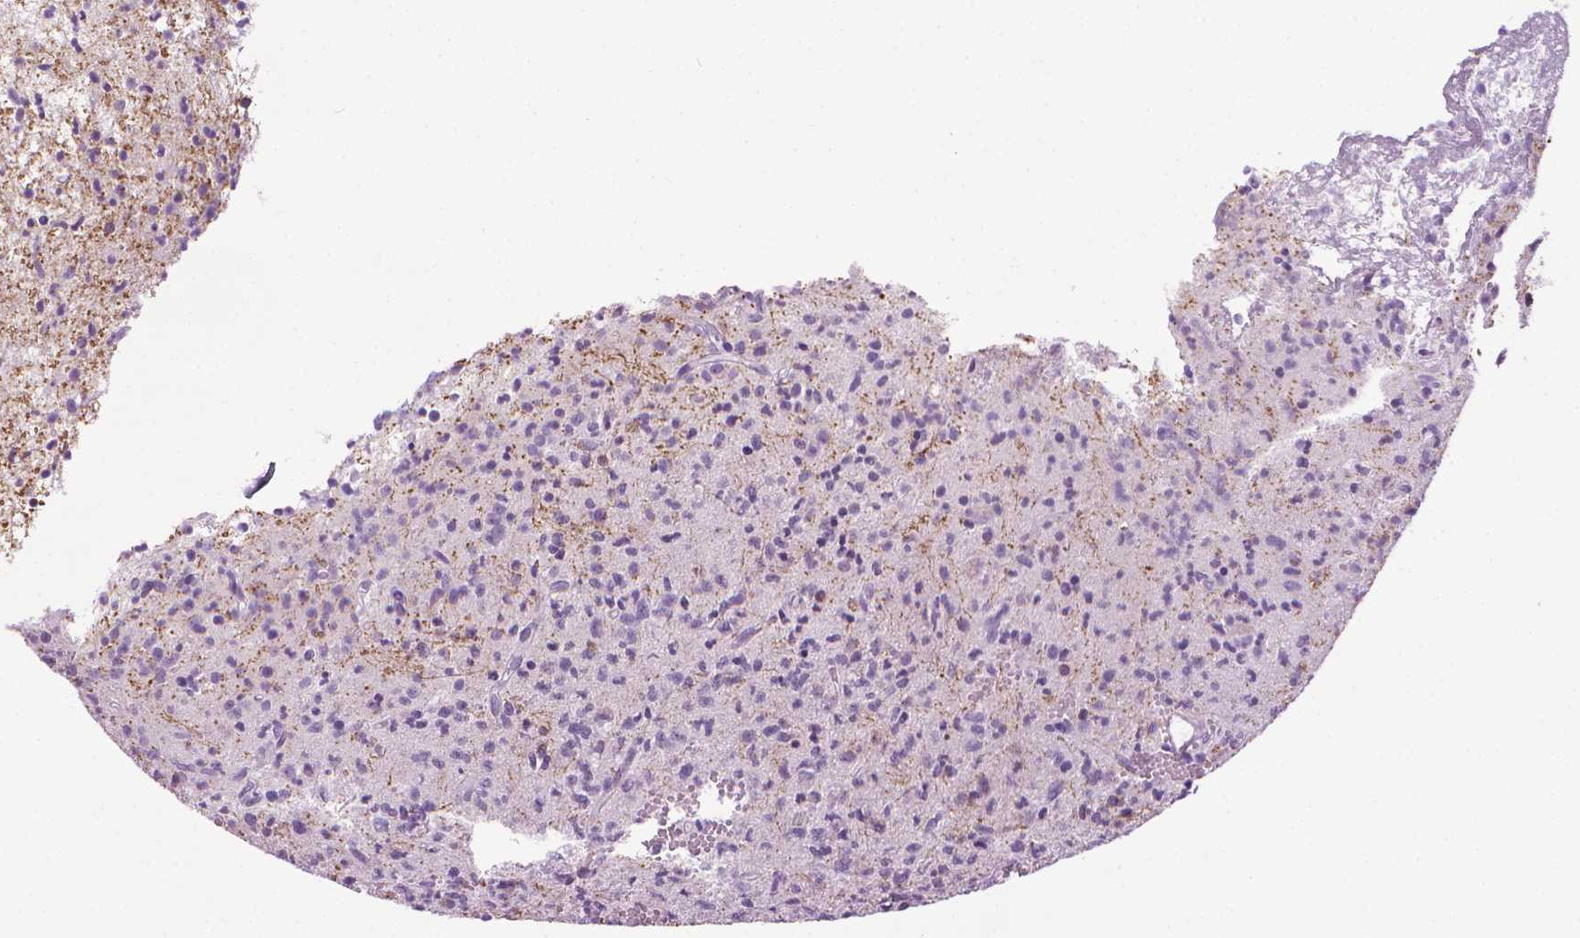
{"staining": {"intensity": "negative", "quantity": "none", "location": "none"}, "tissue": "glioma", "cell_type": "Tumor cells", "image_type": "cancer", "snomed": [{"axis": "morphology", "description": "Glioma, malignant, Low grade"}, {"axis": "topography", "description": "Brain"}], "caption": "High magnification brightfield microscopy of malignant glioma (low-grade) stained with DAB (3,3'-diaminobenzidine) (brown) and counterstained with hematoxylin (blue): tumor cells show no significant positivity.", "gene": "DNAI7", "patient": {"sex": "male", "age": 64}}